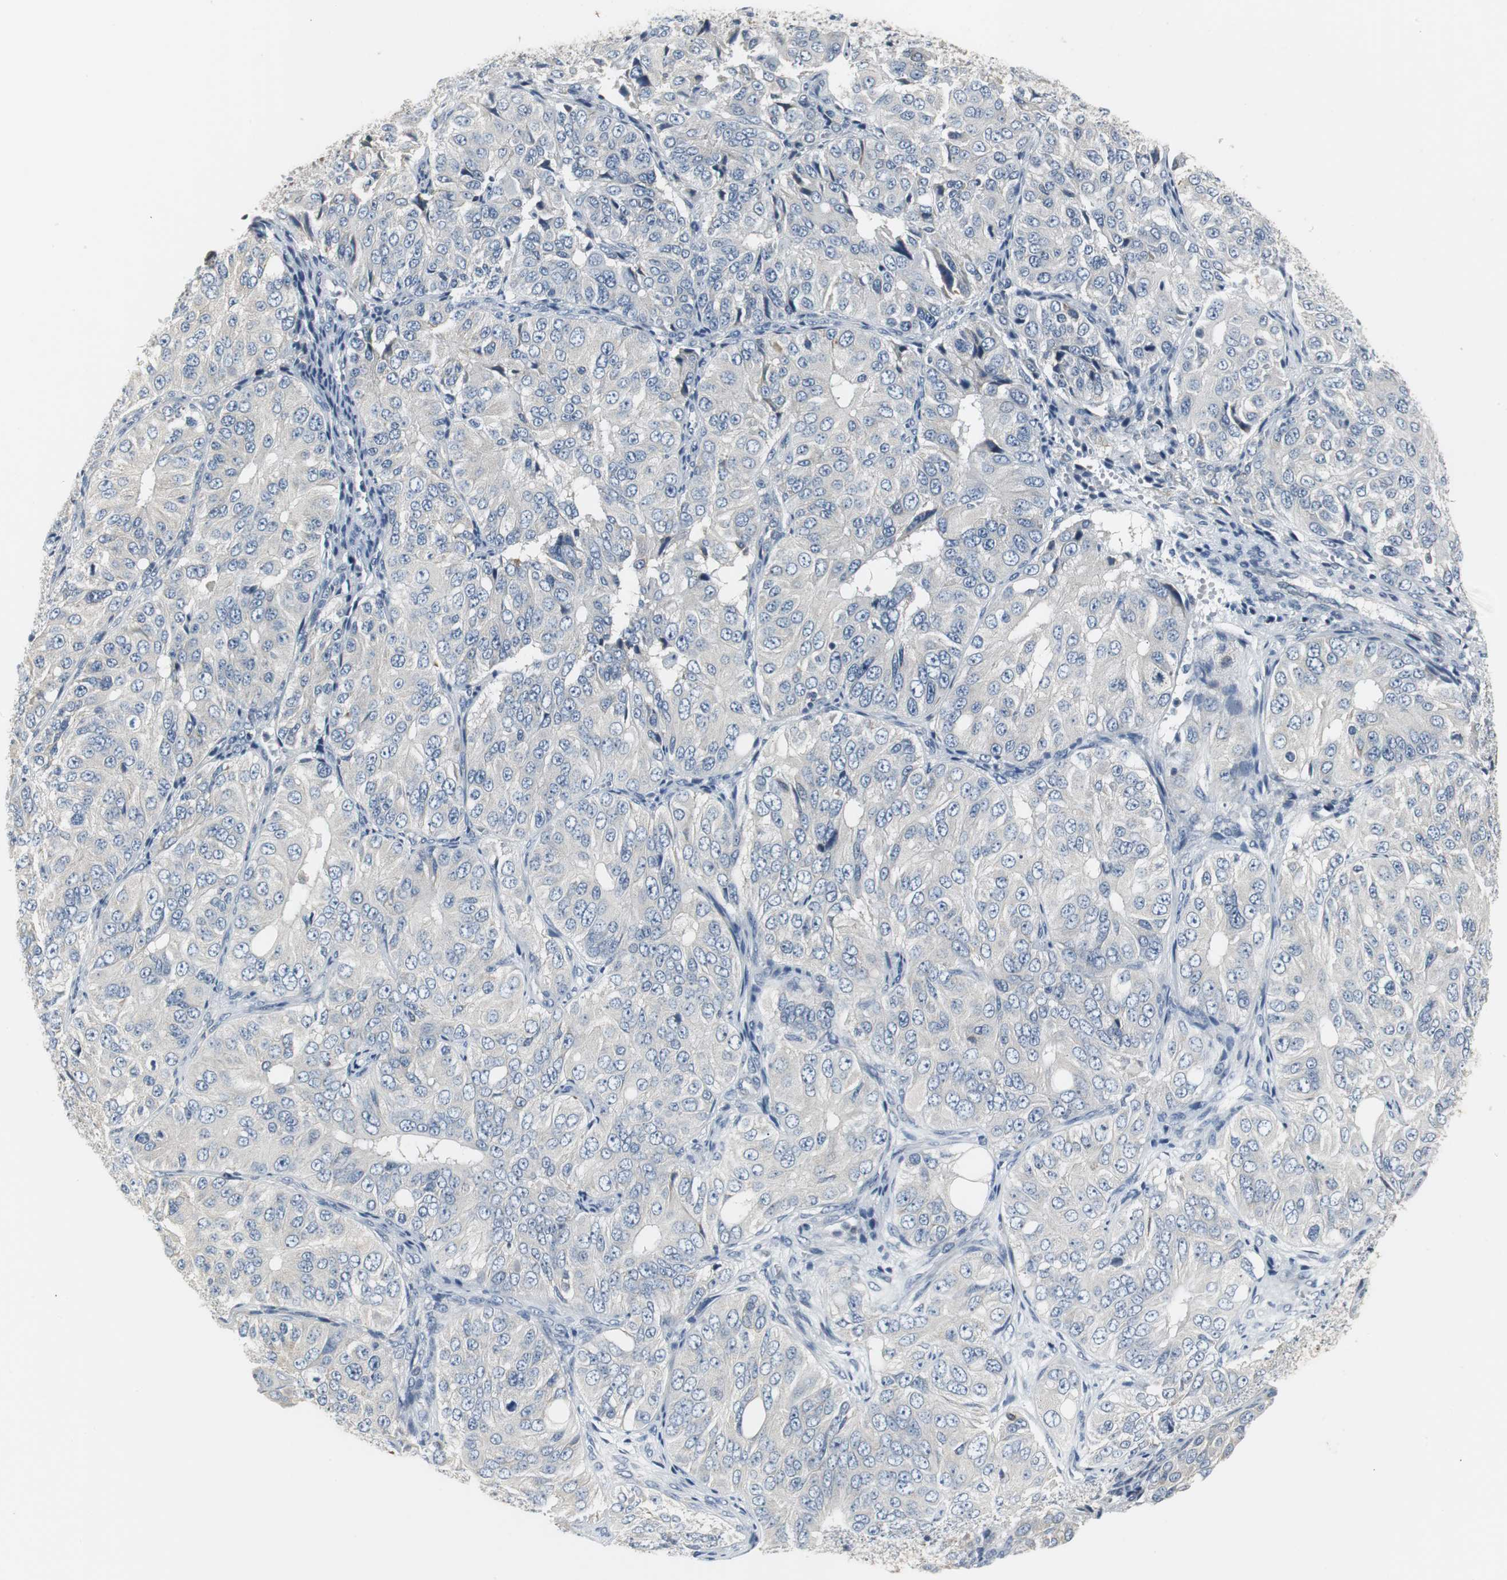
{"staining": {"intensity": "negative", "quantity": "none", "location": "none"}, "tissue": "ovarian cancer", "cell_type": "Tumor cells", "image_type": "cancer", "snomed": [{"axis": "morphology", "description": "Carcinoma, endometroid"}, {"axis": "topography", "description": "Ovary"}], "caption": "This is an IHC image of ovarian cancer. There is no expression in tumor cells.", "gene": "SLC2A5", "patient": {"sex": "female", "age": 51}}